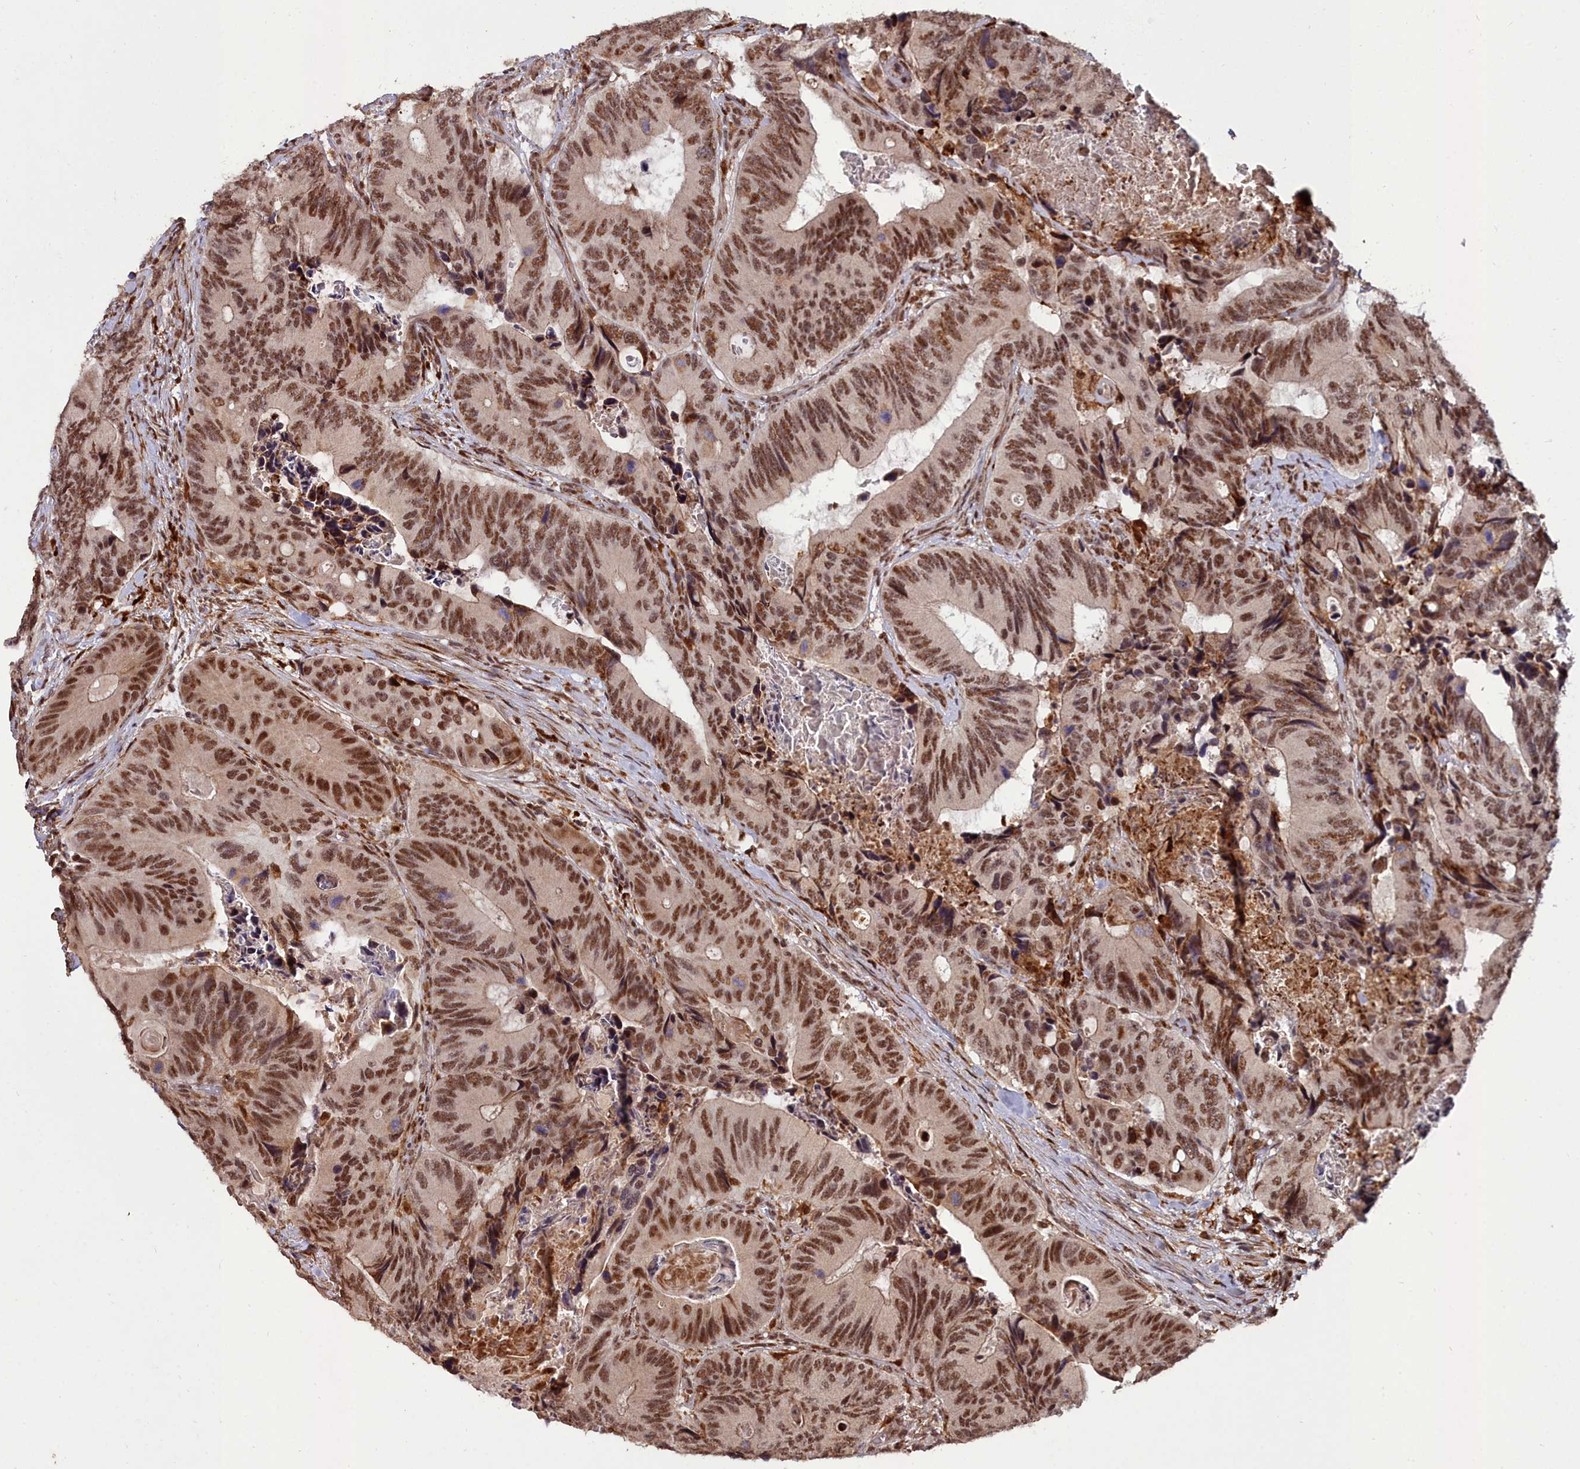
{"staining": {"intensity": "strong", "quantity": ">75%", "location": "cytoplasmic/membranous,nuclear"}, "tissue": "colorectal cancer", "cell_type": "Tumor cells", "image_type": "cancer", "snomed": [{"axis": "morphology", "description": "Adenocarcinoma, NOS"}, {"axis": "topography", "description": "Colon"}], "caption": "A histopathology image showing strong cytoplasmic/membranous and nuclear positivity in about >75% of tumor cells in colorectal adenocarcinoma, as visualized by brown immunohistochemical staining.", "gene": "CXXC1", "patient": {"sex": "male", "age": 84}}